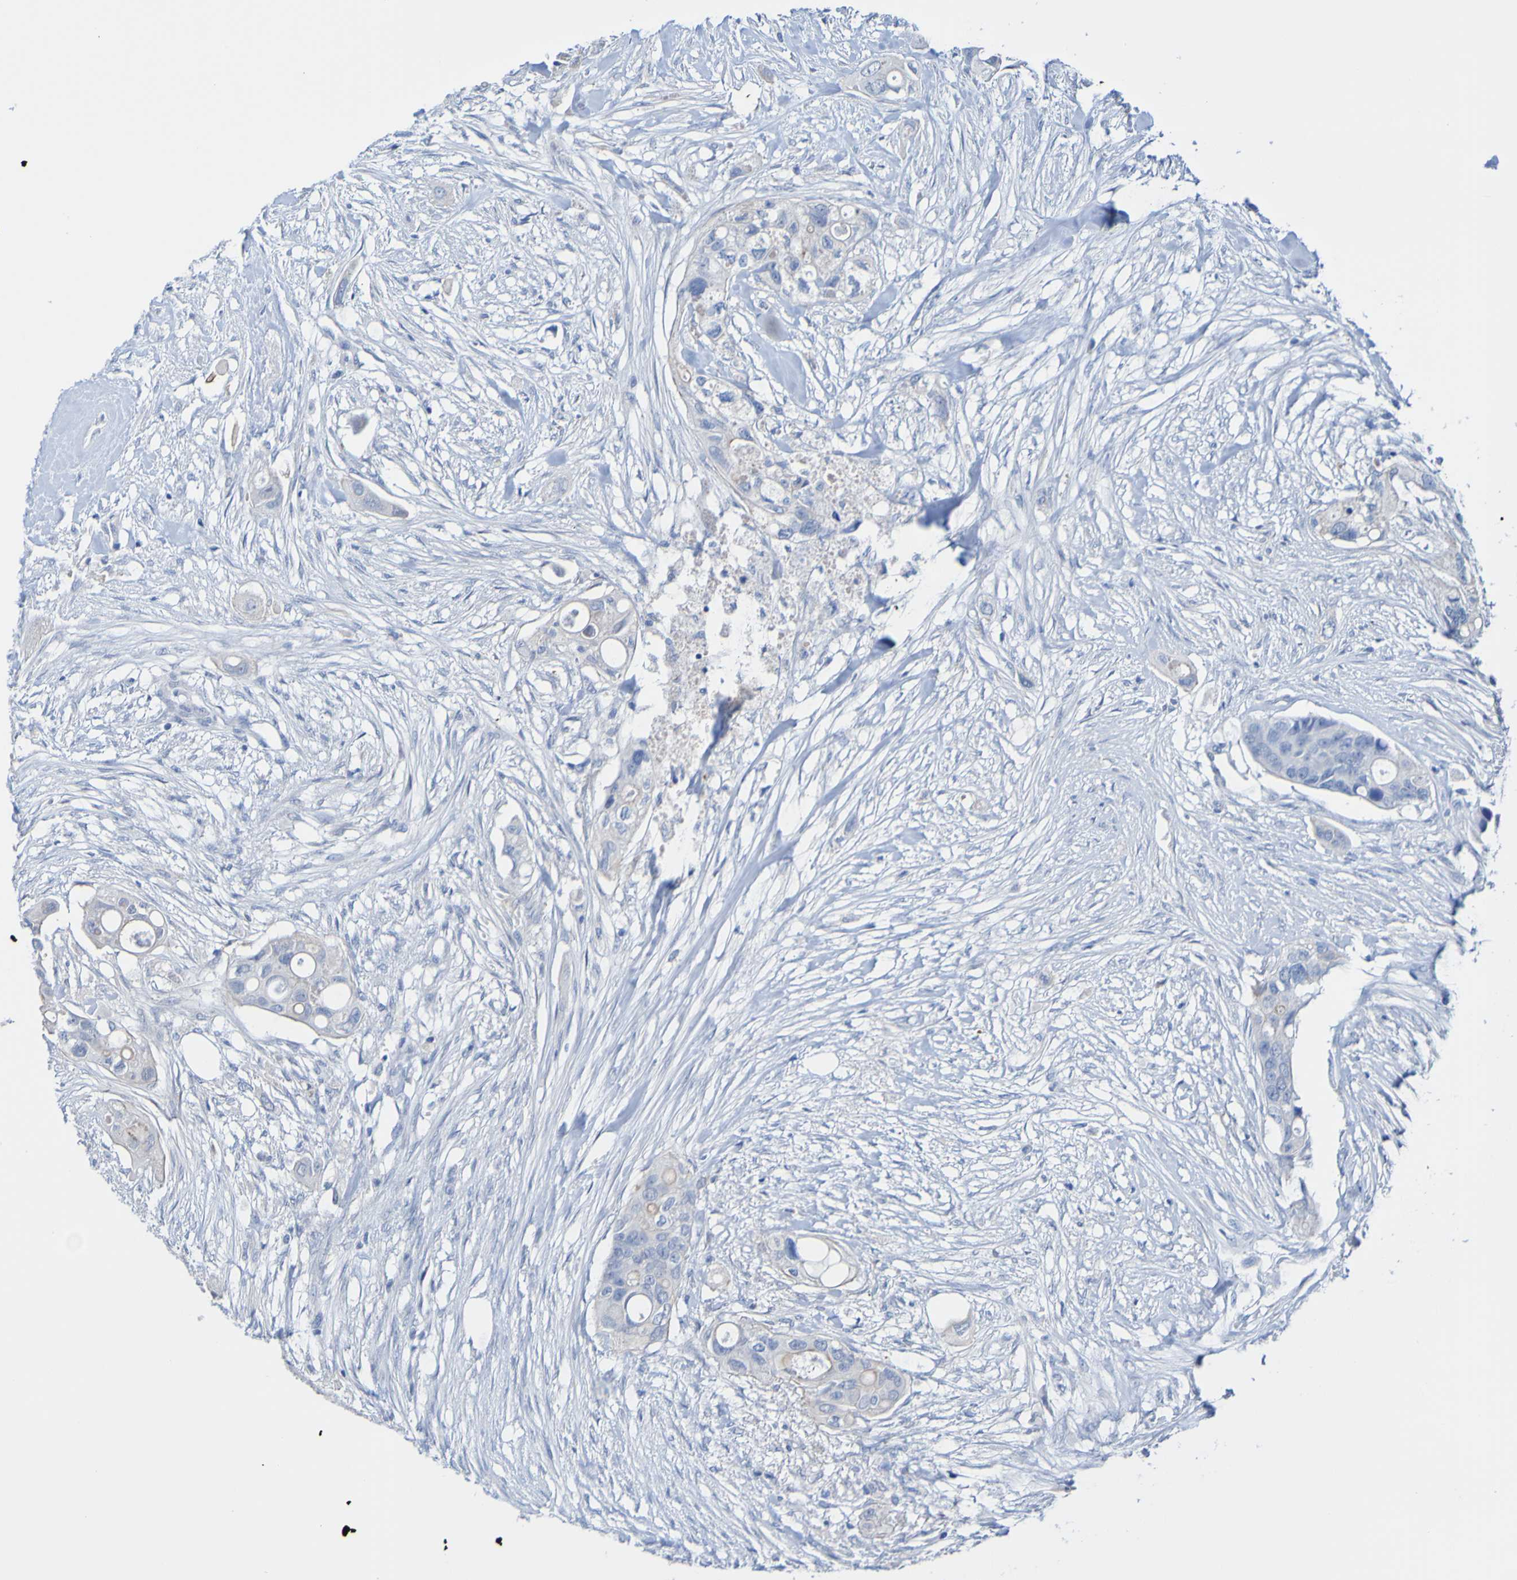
{"staining": {"intensity": "negative", "quantity": "none", "location": "none"}, "tissue": "colorectal cancer", "cell_type": "Tumor cells", "image_type": "cancer", "snomed": [{"axis": "morphology", "description": "Adenocarcinoma, NOS"}, {"axis": "topography", "description": "Colon"}], "caption": "This is an immunohistochemistry (IHC) micrograph of human colorectal cancer. There is no positivity in tumor cells.", "gene": "ACMSD", "patient": {"sex": "female", "age": 57}}